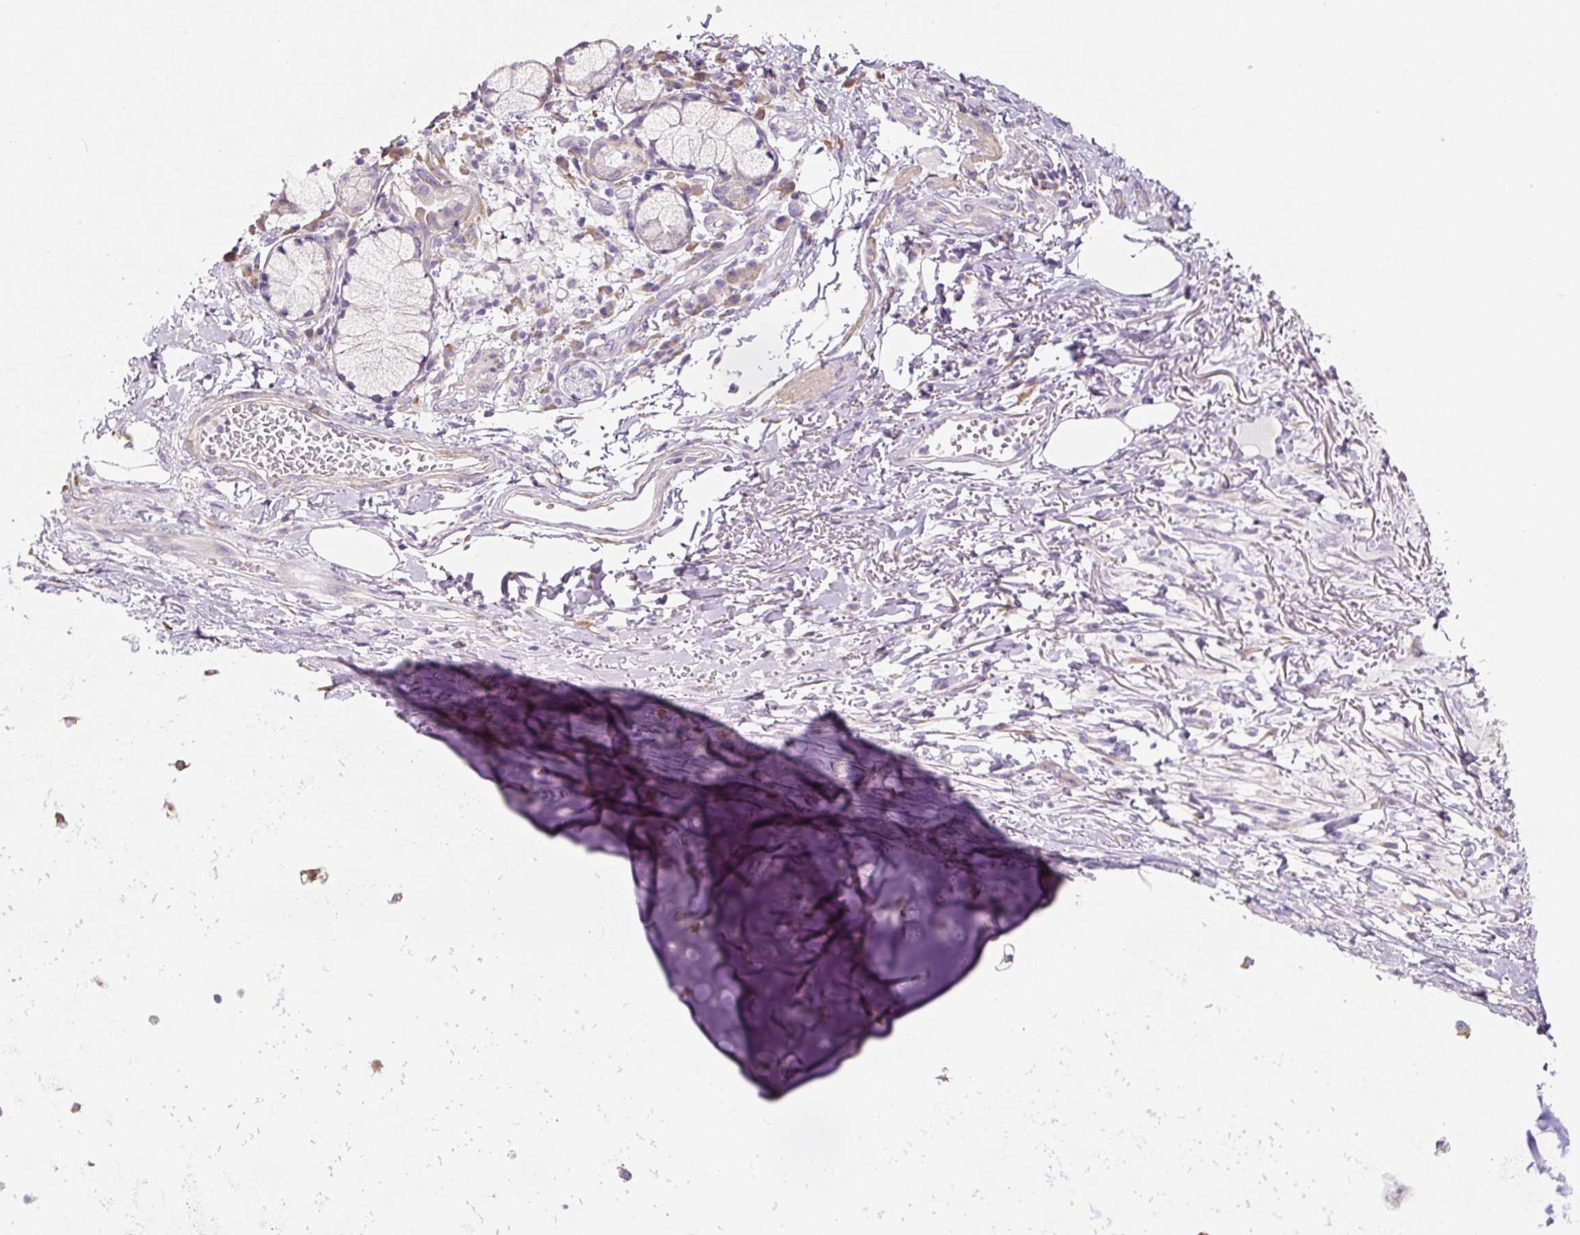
{"staining": {"intensity": "negative", "quantity": "none", "location": "none"}, "tissue": "adipose tissue", "cell_type": "Adipocytes", "image_type": "normal", "snomed": [{"axis": "morphology", "description": "Normal tissue, NOS"}, {"axis": "topography", "description": "Cartilage tissue"}, {"axis": "topography", "description": "Bronchus"}], "caption": "This is an IHC photomicrograph of unremarkable human adipose tissue. There is no positivity in adipocytes.", "gene": "PWWP3B", "patient": {"sex": "male", "age": 56}}